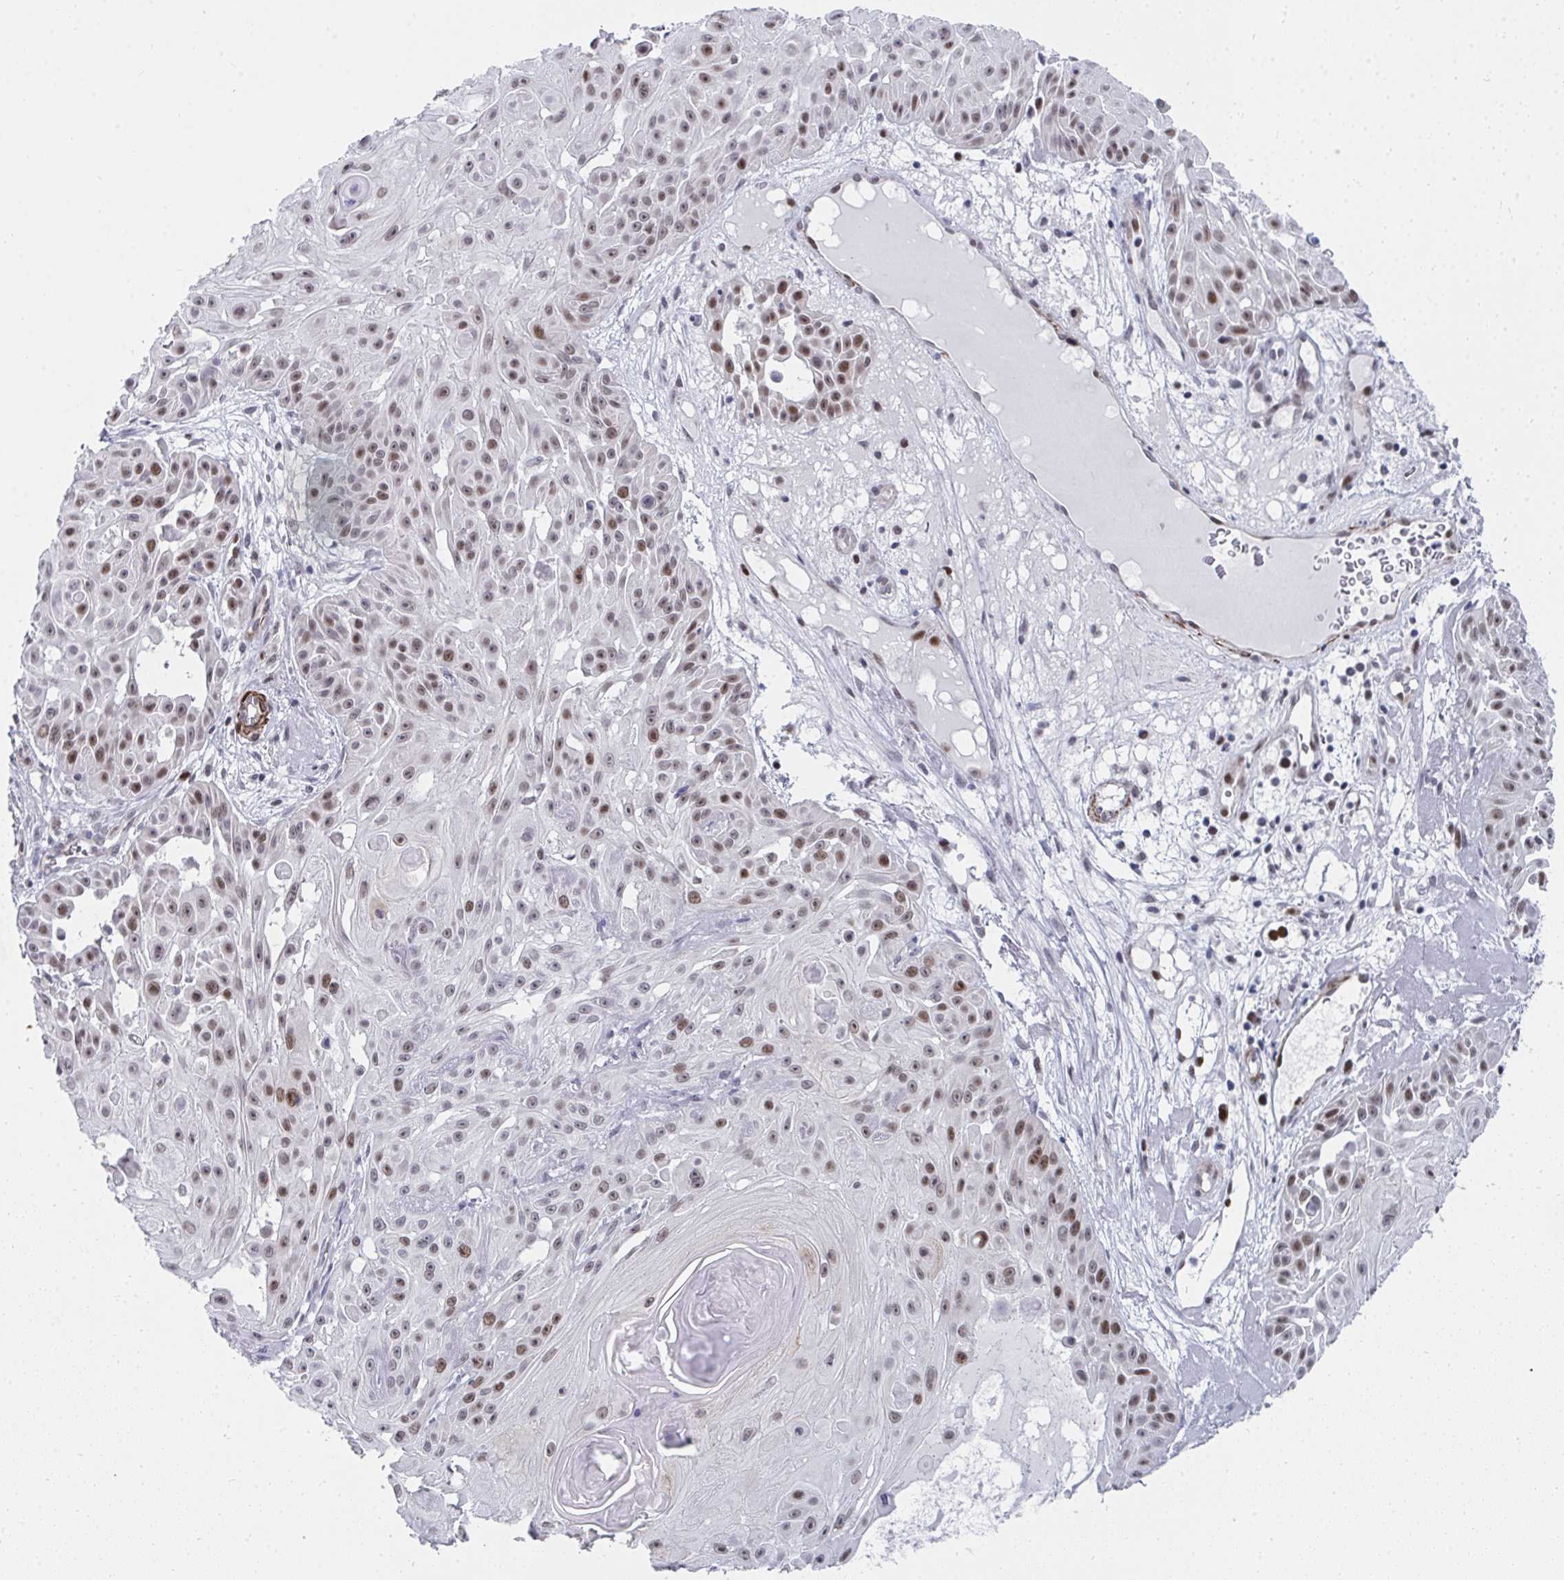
{"staining": {"intensity": "weak", "quantity": "25%-75%", "location": "nuclear"}, "tissue": "skin cancer", "cell_type": "Tumor cells", "image_type": "cancer", "snomed": [{"axis": "morphology", "description": "Squamous cell carcinoma, NOS"}, {"axis": "topography", "description": "Skin"}], "caption": "Protein analysis of skin cancer tissue exhibits weak nuclear staining in about 25%-75% of tumor cells.", "gene": "GINS2", "patient": {"sex": "male", "age": 91}}